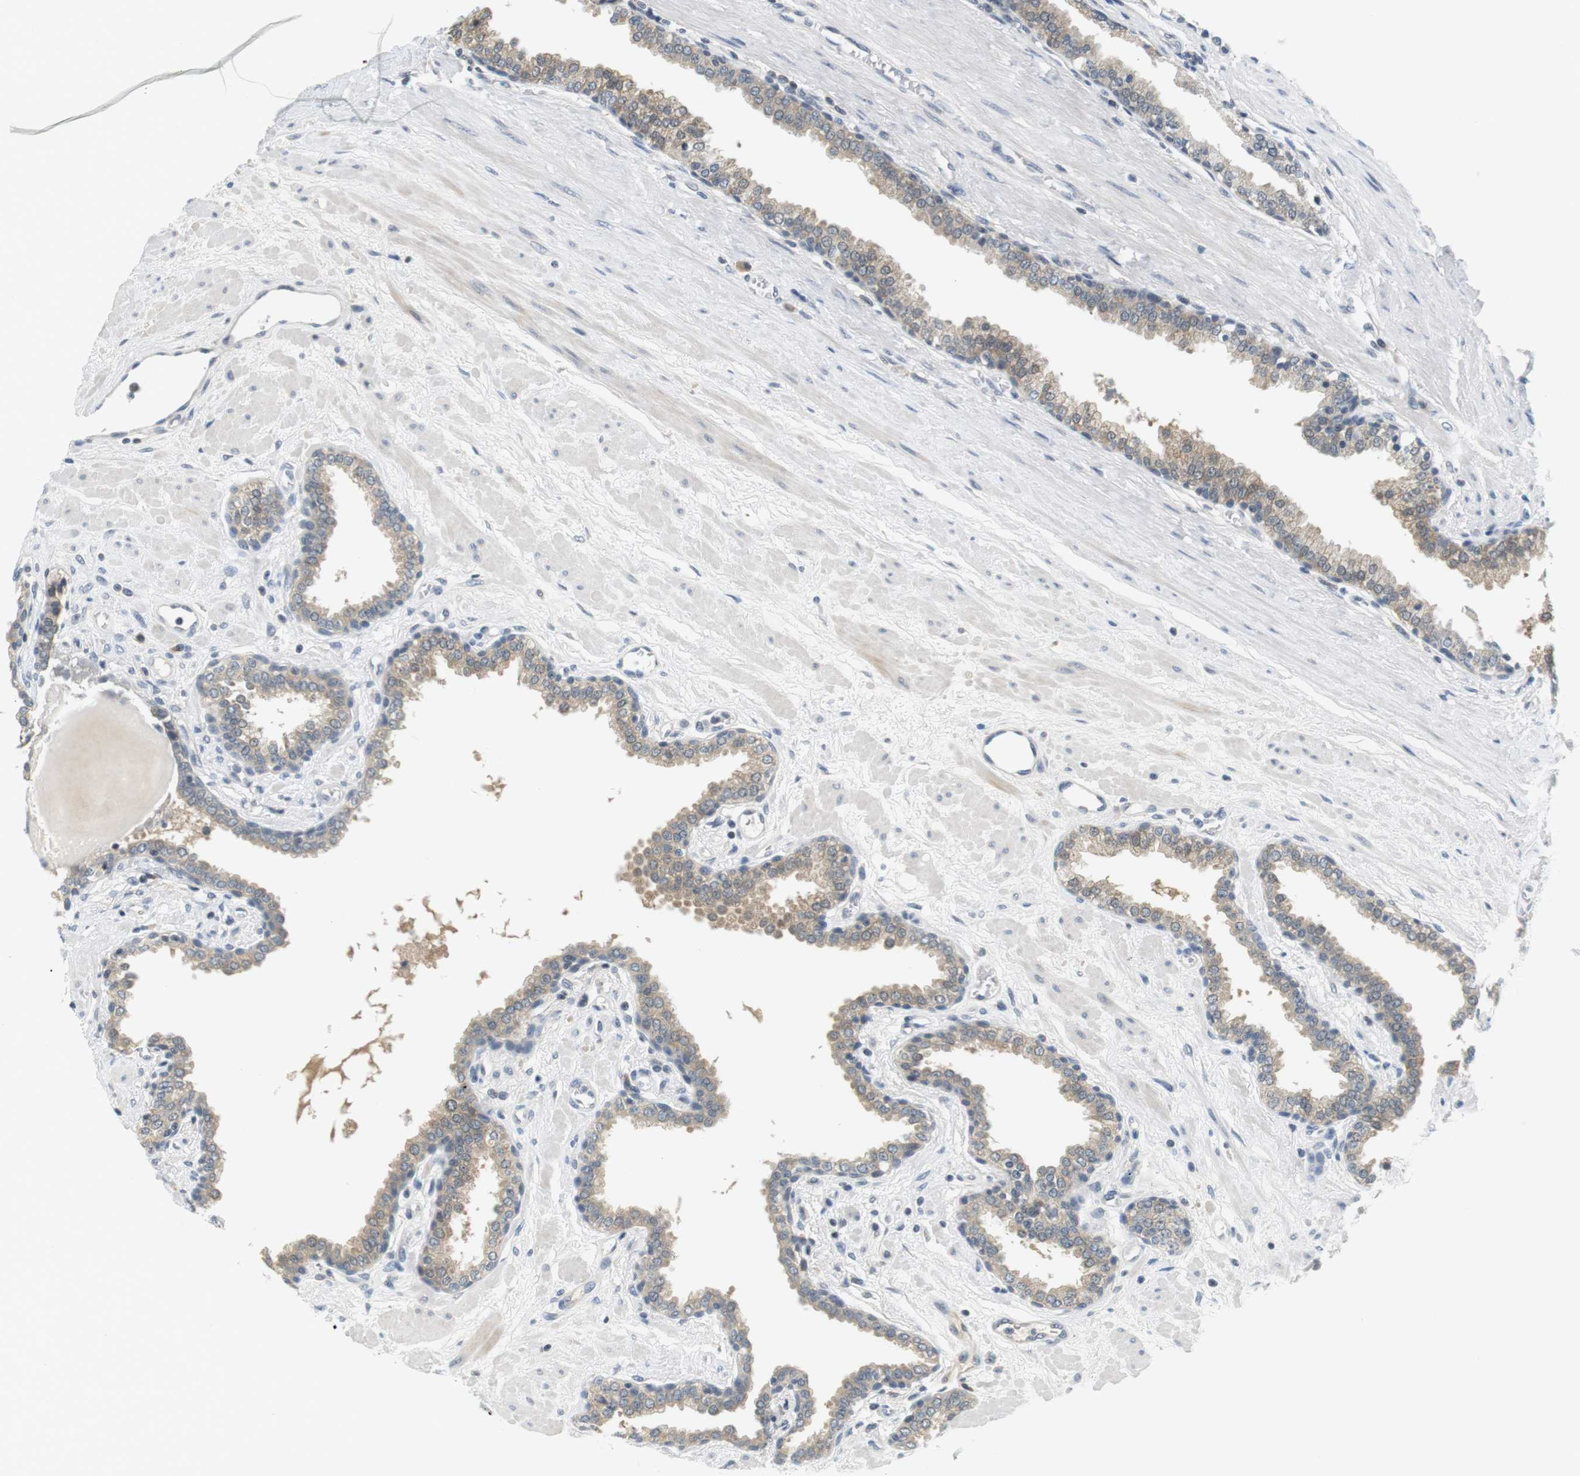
{"staining": {"intensity": "moderate", "quantity": "25%-75%", "location": "cytoplasmic/membranous"}, "tissue": "prostate", "cell_type": "Glandular cells", "image_type": "normal", "snomed": [{"axis": "morphology", "description": "Normal tissue, NOS"}, {"axis": "topography", "description": "Prostate"}], "caption": "Prostate stained with IHC reveals moderate cytoplasmic/membranous positivity in approximately 25%-75% of glandular cells. (DAB = brown stain, brightfield microscopy at high magnification).", "gene": "WNT7A", "patient": {"sex": "male", "age": 51}}